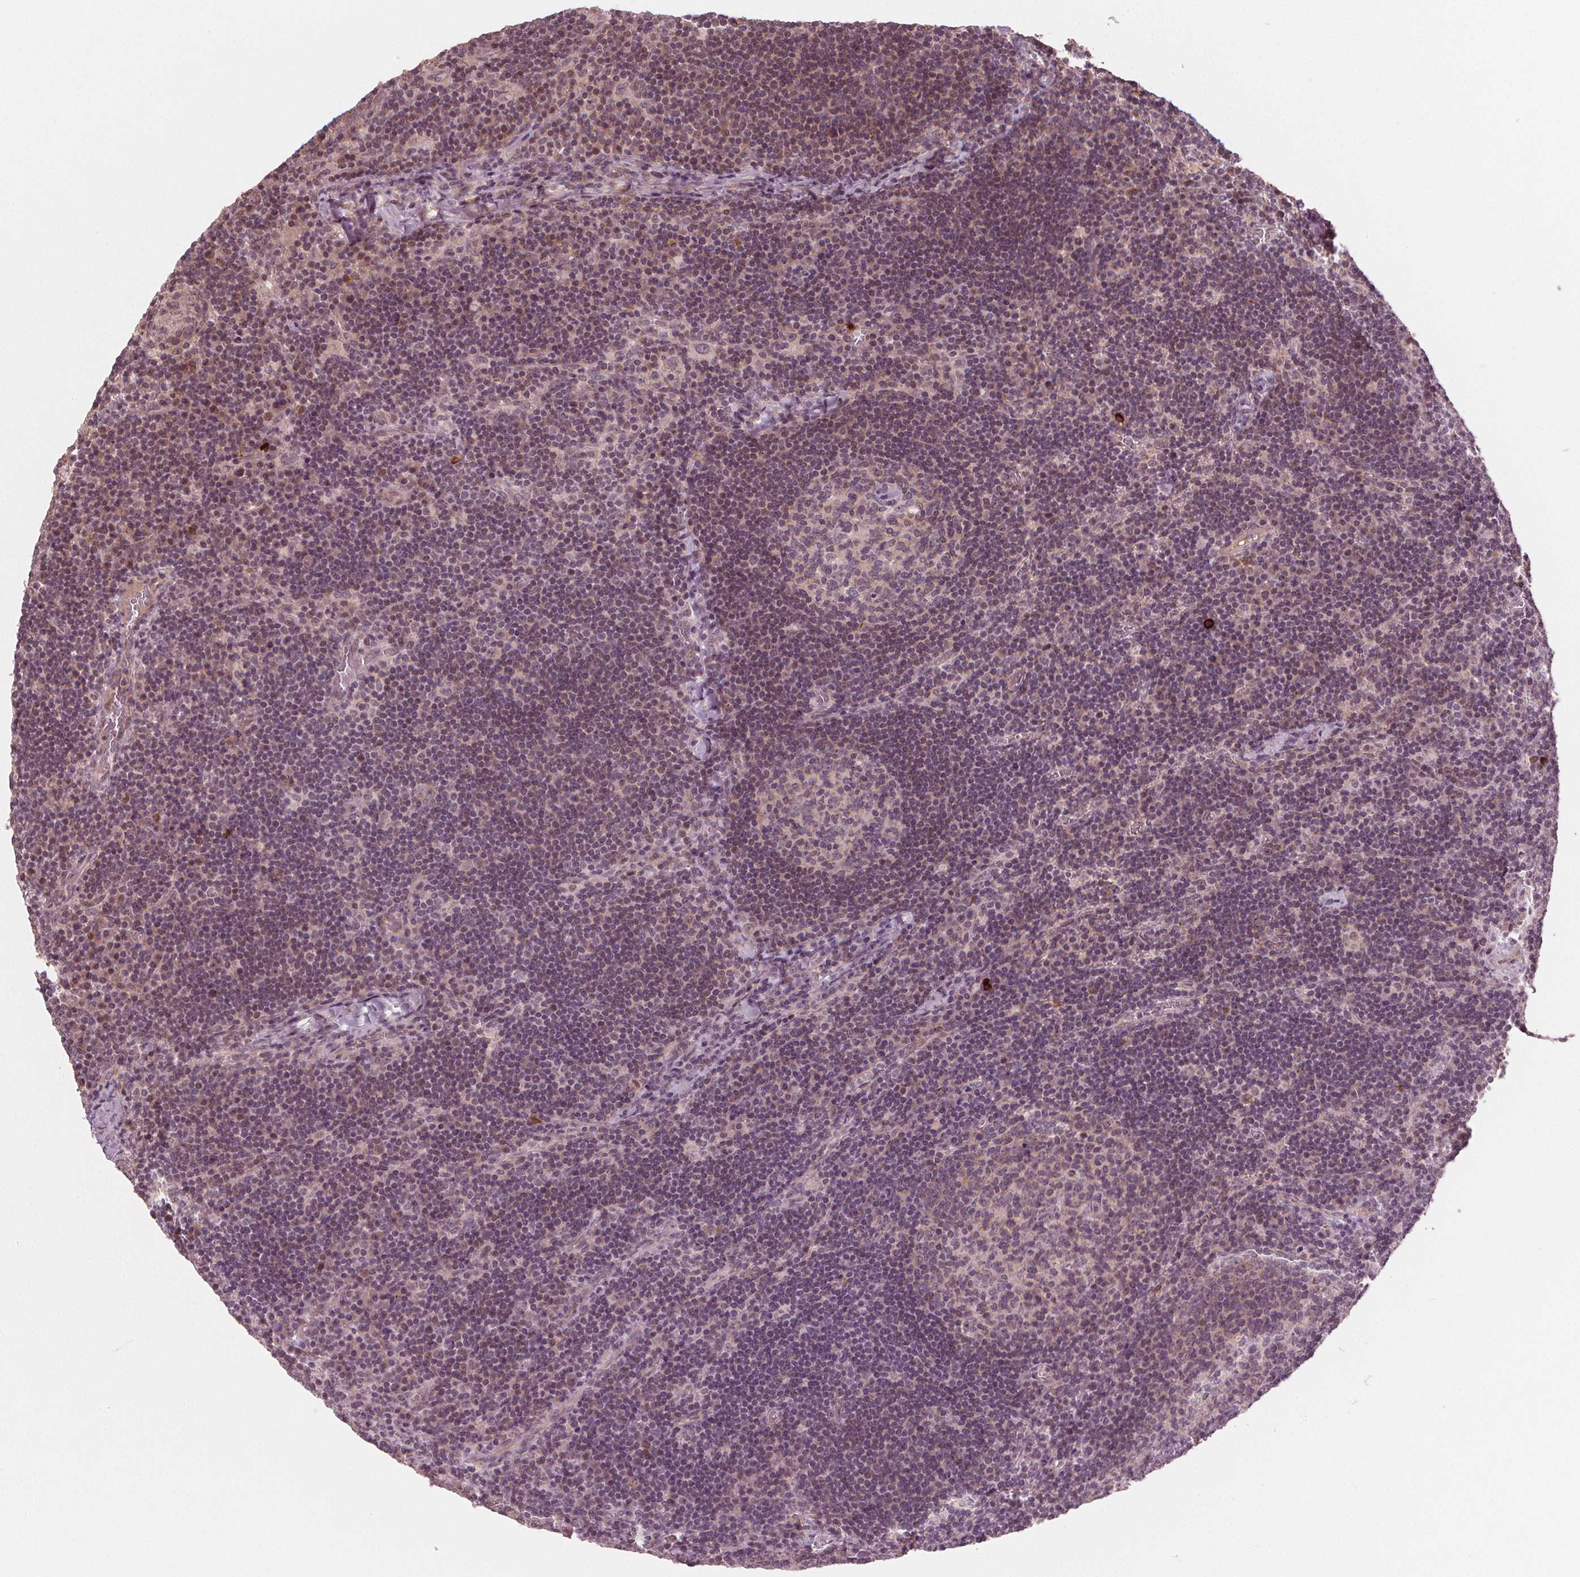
{"staining": {"intensity": "negative", "quantity": "none", "location": "none"}, "tissue": "lymph node", "cell_type": "Germinal center cells", "image_type": "normal", "snomed": [{"axis": "morphology", "description": "Normal tissue, NOS"}, {"axis": "topography", "description": "Lymph node"}], "caption": "The image displays no staining of germinal center cells in unremarkable lymph node.", "gene": "CLBA1", "patient": {"sex": "male", "age": 67}}